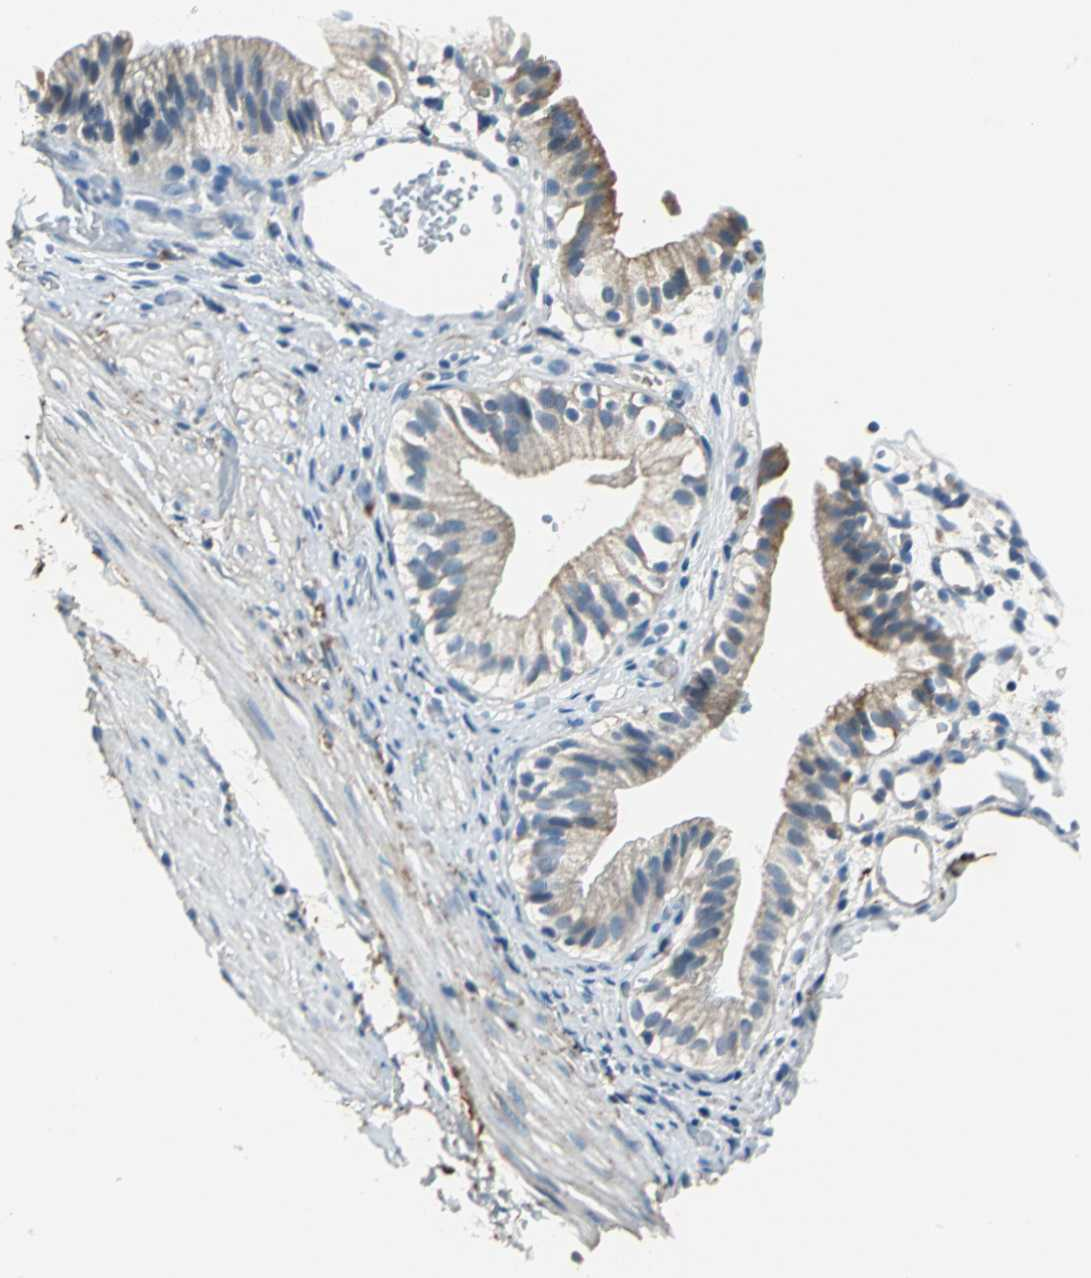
{"staining": {"intensity": "moderate", "quantity": "<25%", "location": "cytoplasmic/membranous"}, "tissue": "gallbladder", "cell_type": "Glandular cells", "image_type": "normal", "snomed": [{"axis": "morphology", "description": "Normal tissue, NOS"}, {"axis": "topography", "description": "Gallbladder"}], "caption": "IHC of normal human gallbladder demonstrates low levels of moderate cytoplasmic/membranous expression in approximately <25% of glandular cells.", "gene": "SLC16A7", "patient": {"sex": "male", "age": 65}}